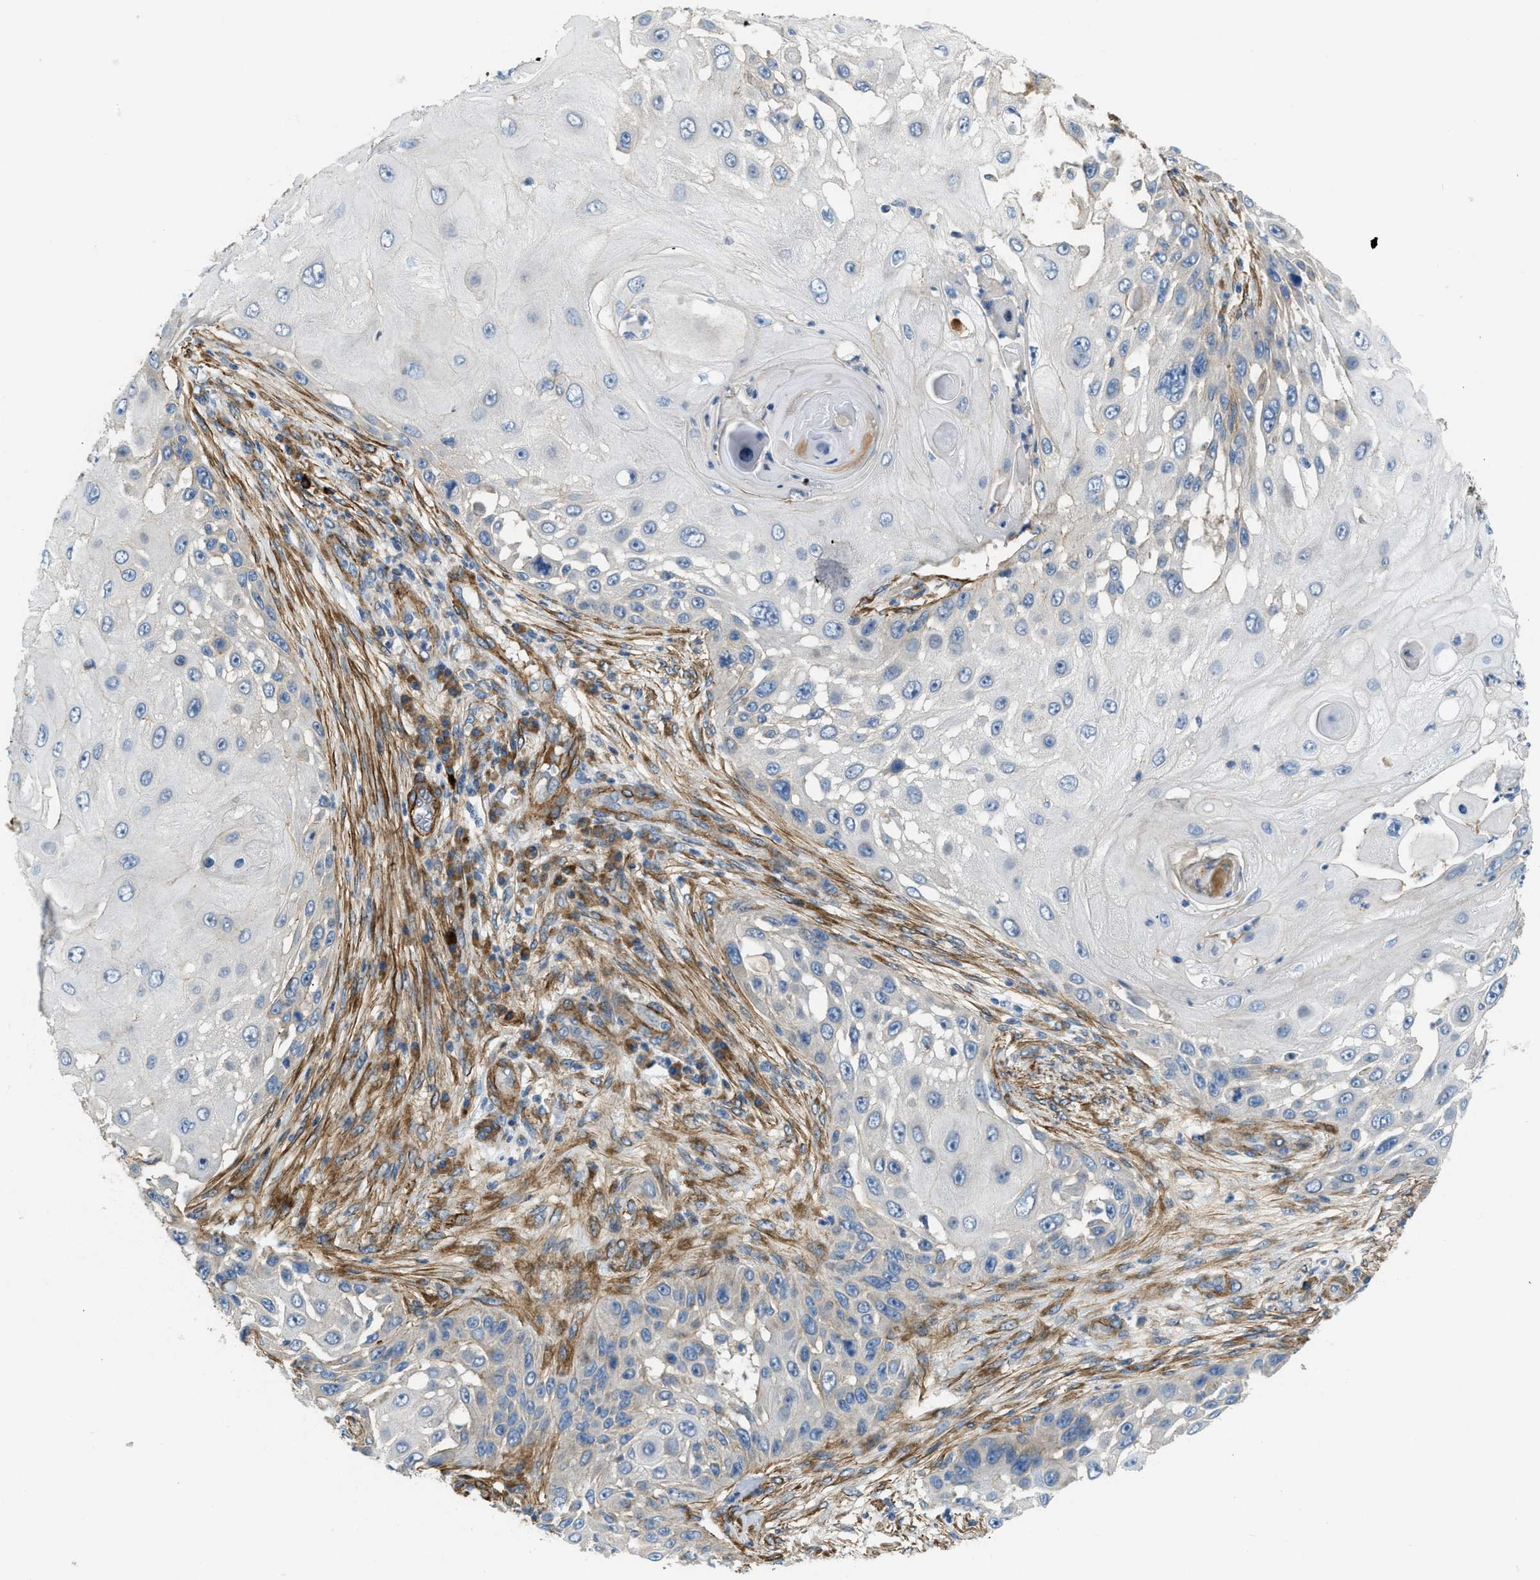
{"staining": {"intensity": "negative", "quantity": "none", "location": "none"}, "tissue": "skin cancer", "cell_type": "Tumor cells", "image_type": "cancer", "snomed": [{"axis": "morphology", "description": "Squamous cell carcinoma, NOS"}, {"axis": "topography", "description": "Skin"}], "caption": "Skin cancer (squamous cell carcinoma) was stained to show a protein in brown. There is no significant expression in tumor cells.", "gene": "BMPR1A", "patient": {"sex": "female", "age": 44}}